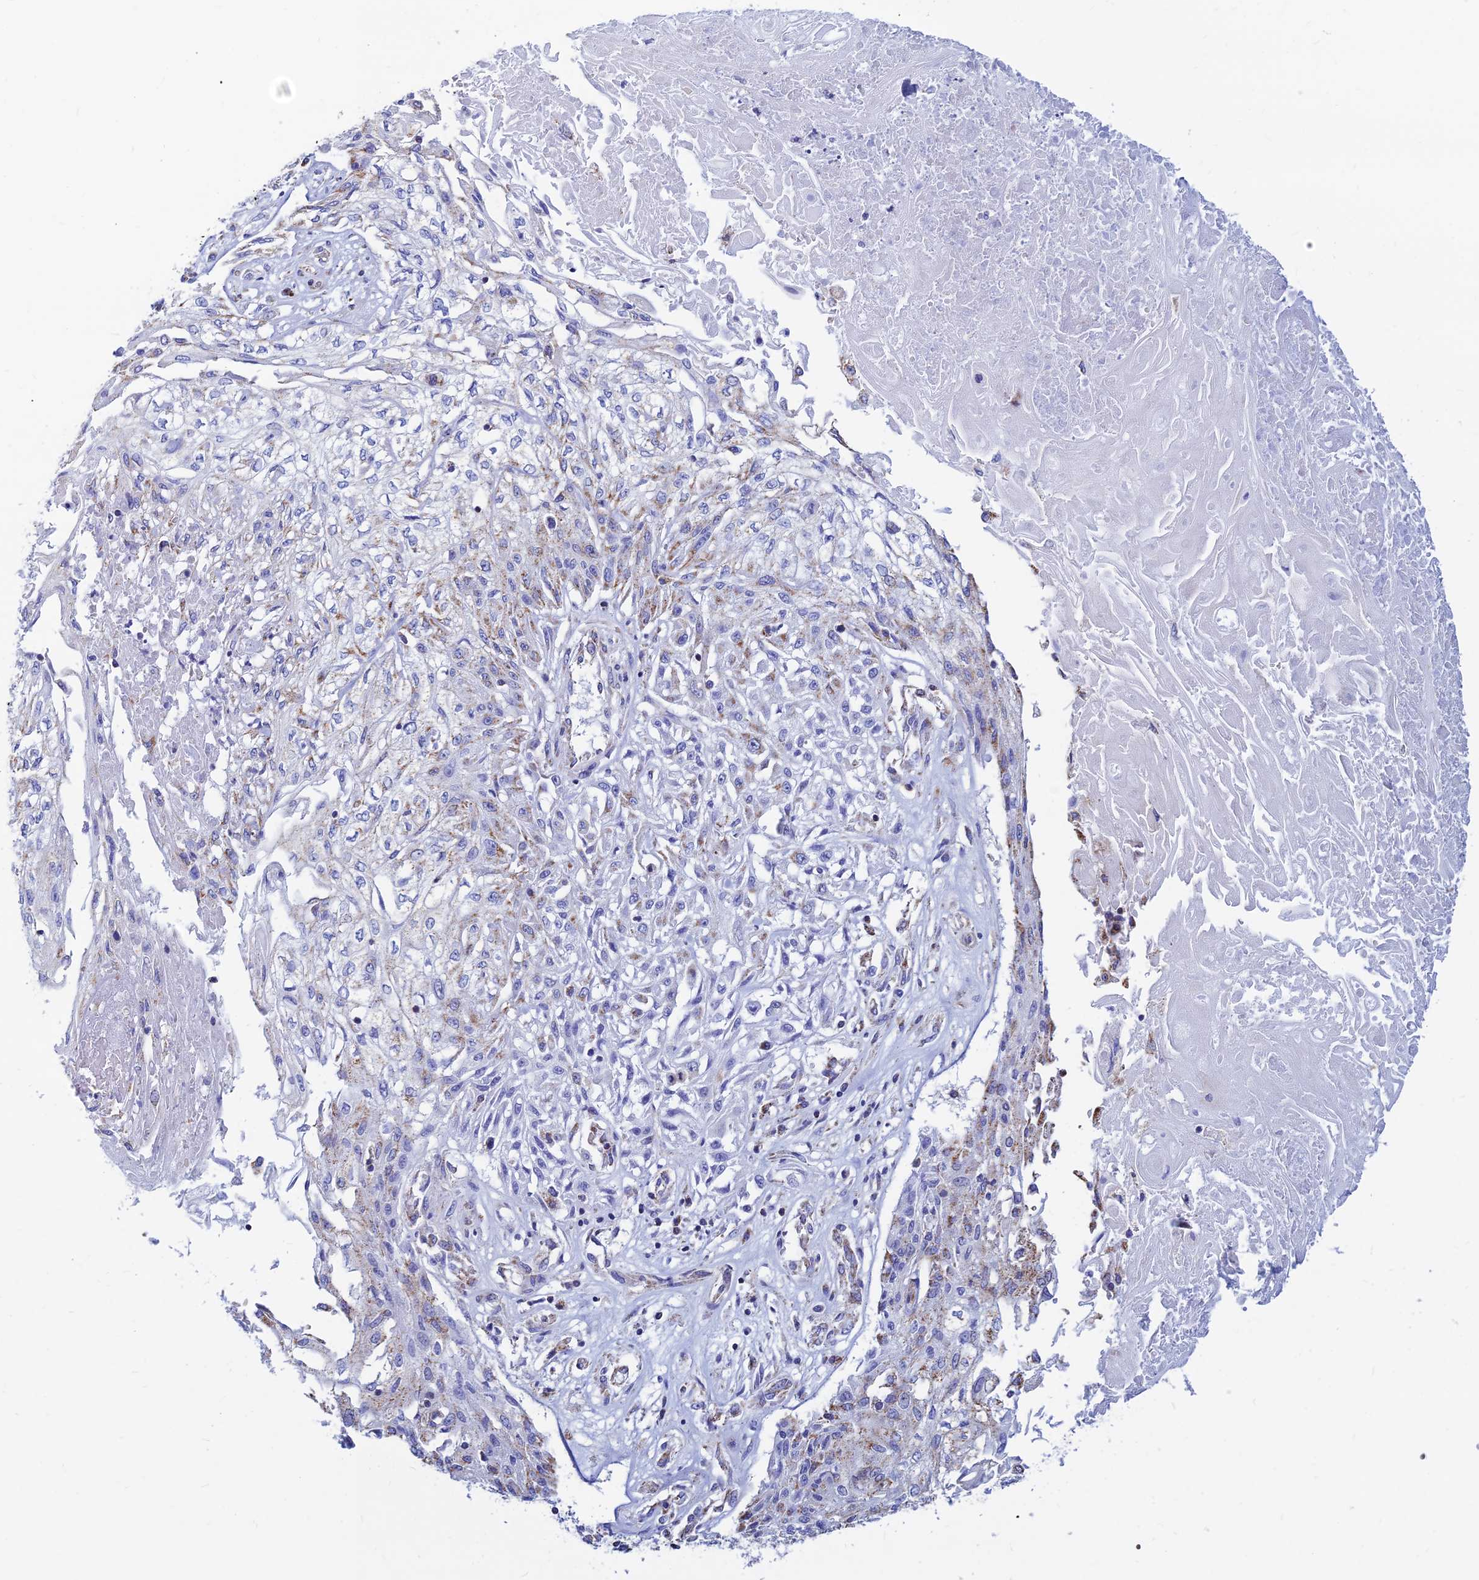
{"staining": {"intensity": "weak", "quantity": "25%-75%", "location": "cytoplasmic/membranous"}, "tissue": "skin cancer", "cell_type": "Tumor cells", "image_type": "cancer", "snomed": [{"axis": "morphology", "description": "Squamous cell carcinoma, NOS"}, {"axis": "morphology", "description": "Squamous cell carcinoma, metastatic, NOS"}, {"axis": "topography", "description": "Skin"}, {"axis": "topography", "description": "Lymph node"}], "caption": "An IHC photomicrograph of neoplastic tissue is shown. Protein staining in brown highlights weak cytoplasmic/membranous positivity in metastatic squamous cell carcinoma (skin) within tumor cells.", "gene": "MGST1", "patient": {"sex": "male", "age": 75}}